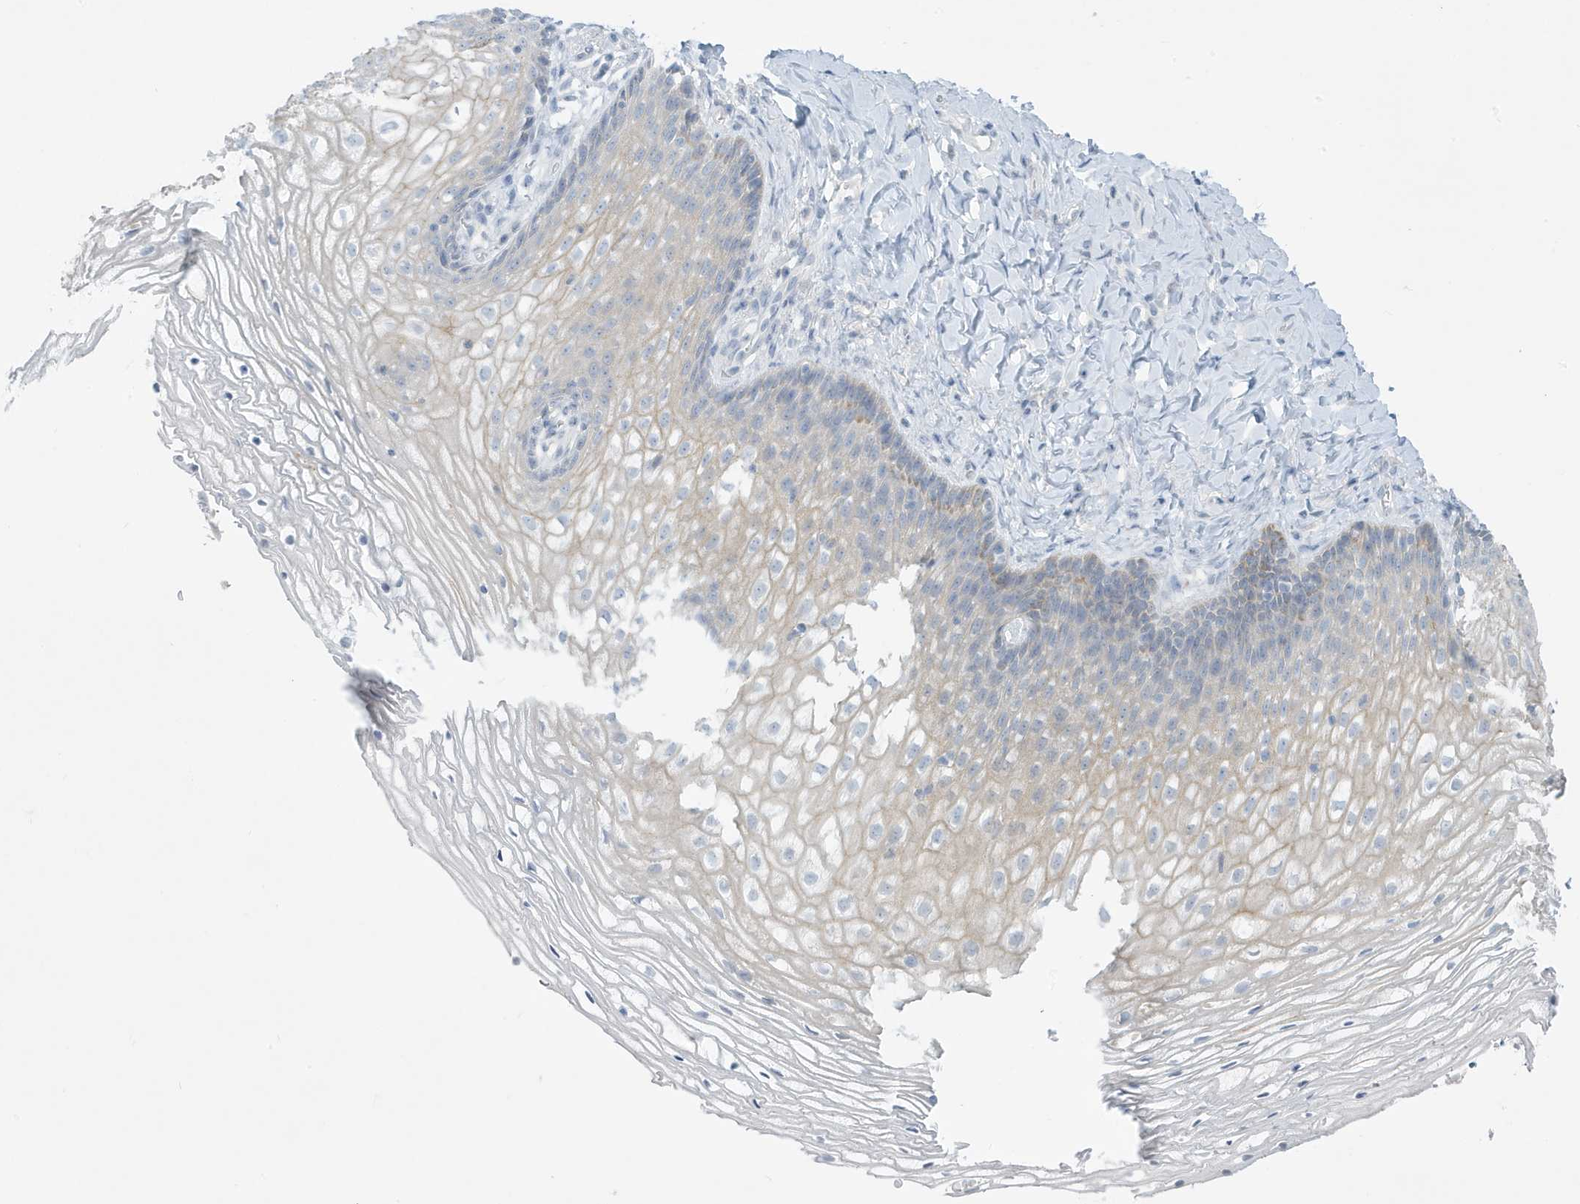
{"staining": {"intensity": "weak", "quantity": "25%-75%", "location": "cytoplasmic/membranous"}, "tissue": "vagina", "cell_type": "Squamous epithelial cells", "image_type": "normal", "snomed": [{"axis": "morphology", "description": "Normal tissue, NOS"}, {"axis": "topography", "description": "Vagina"}], "caption": "Squamous epithelial cells display weak cytoplasmic/membranous positivity in about 25%-75% of cells in unremarkable vagina.", "gene": "PERM1", "patient": {"sex": "female", "age": 60}}